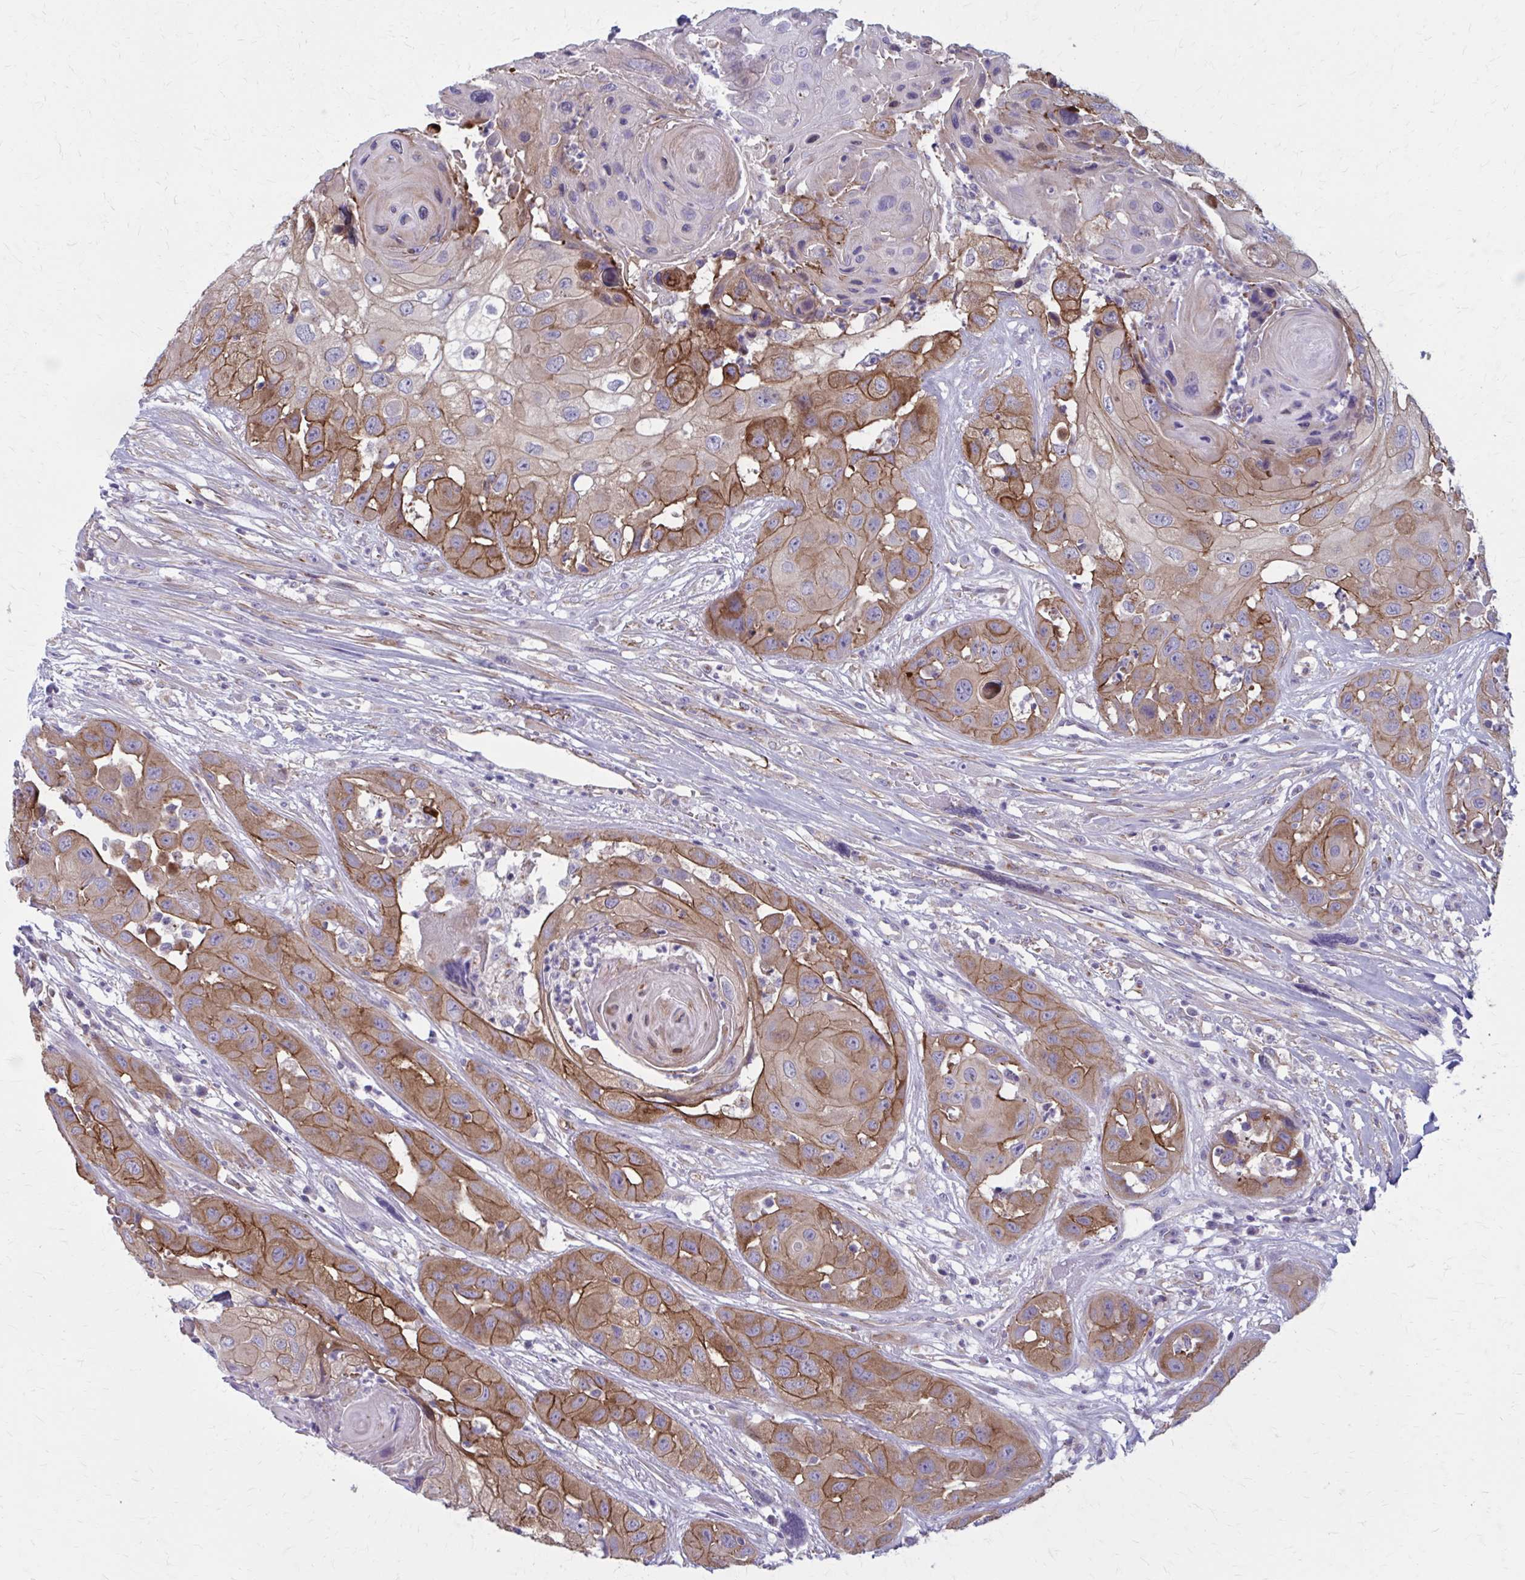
{"staining": {"intensity": "moderate", "quantity": "25%-75%", "location": "cytoplasmic/membranous"}, "tissue": "head and neck cancer", "cell_type": "Tumor cells", "image_type": "cancer", "snomed": [{"axis": "morphology", "description": "Squamous cell carcinoma, NOS"}, {"axis": "topography", "description": "Head-Neck"}], "caption": "The immunohistochemical stain highlights moderate cytoplasmic/membranous positivity in tumor cells of head and neck cancer (squamous cell carcinoma) tissue.", "gene": "ZDHHC7", "patient": {"sex": "male", "age": 83}}